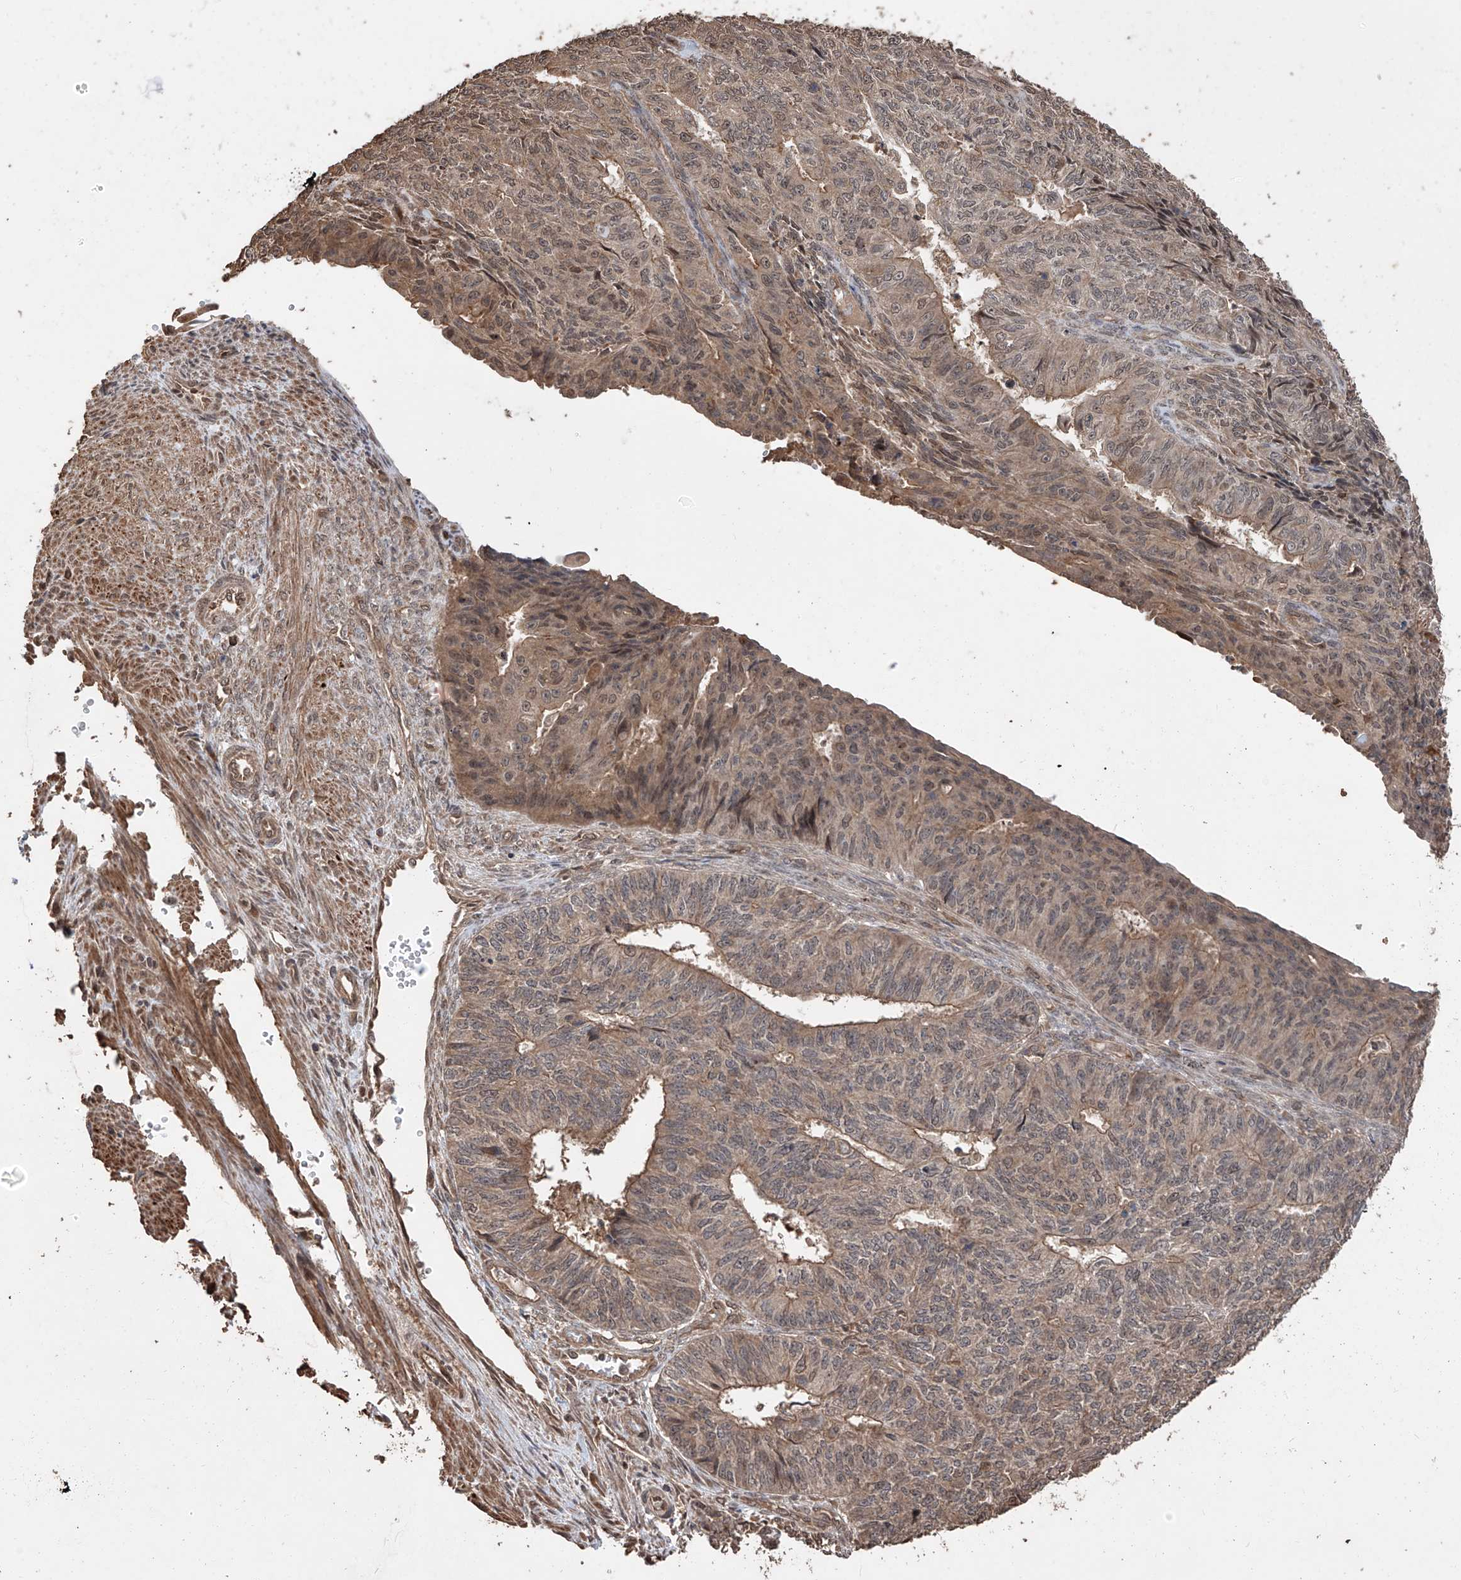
{"staining": {"intensity": "weak", "quantity": ">75%", "location": "cytoplasmic/membranous"}, "tissue": "endometrial cancer", "cell_type": "Tumor cells", "image_type": "cancer", "snomed": [{"axis": "morphology", "description": "Adenocarcinoma, NOS"}, {"axis": "topography", "description": "Endometrium"}], "caption": "Immunohistochemistry histopathology image of endometrial cancer stained for a protein (brown), which shows low levels of weak cytoplasmic/membranous expression in approximately >75% of tumor cells.", "gene": "FAM135A", "patient": {"sex": "female", "age": 32}}